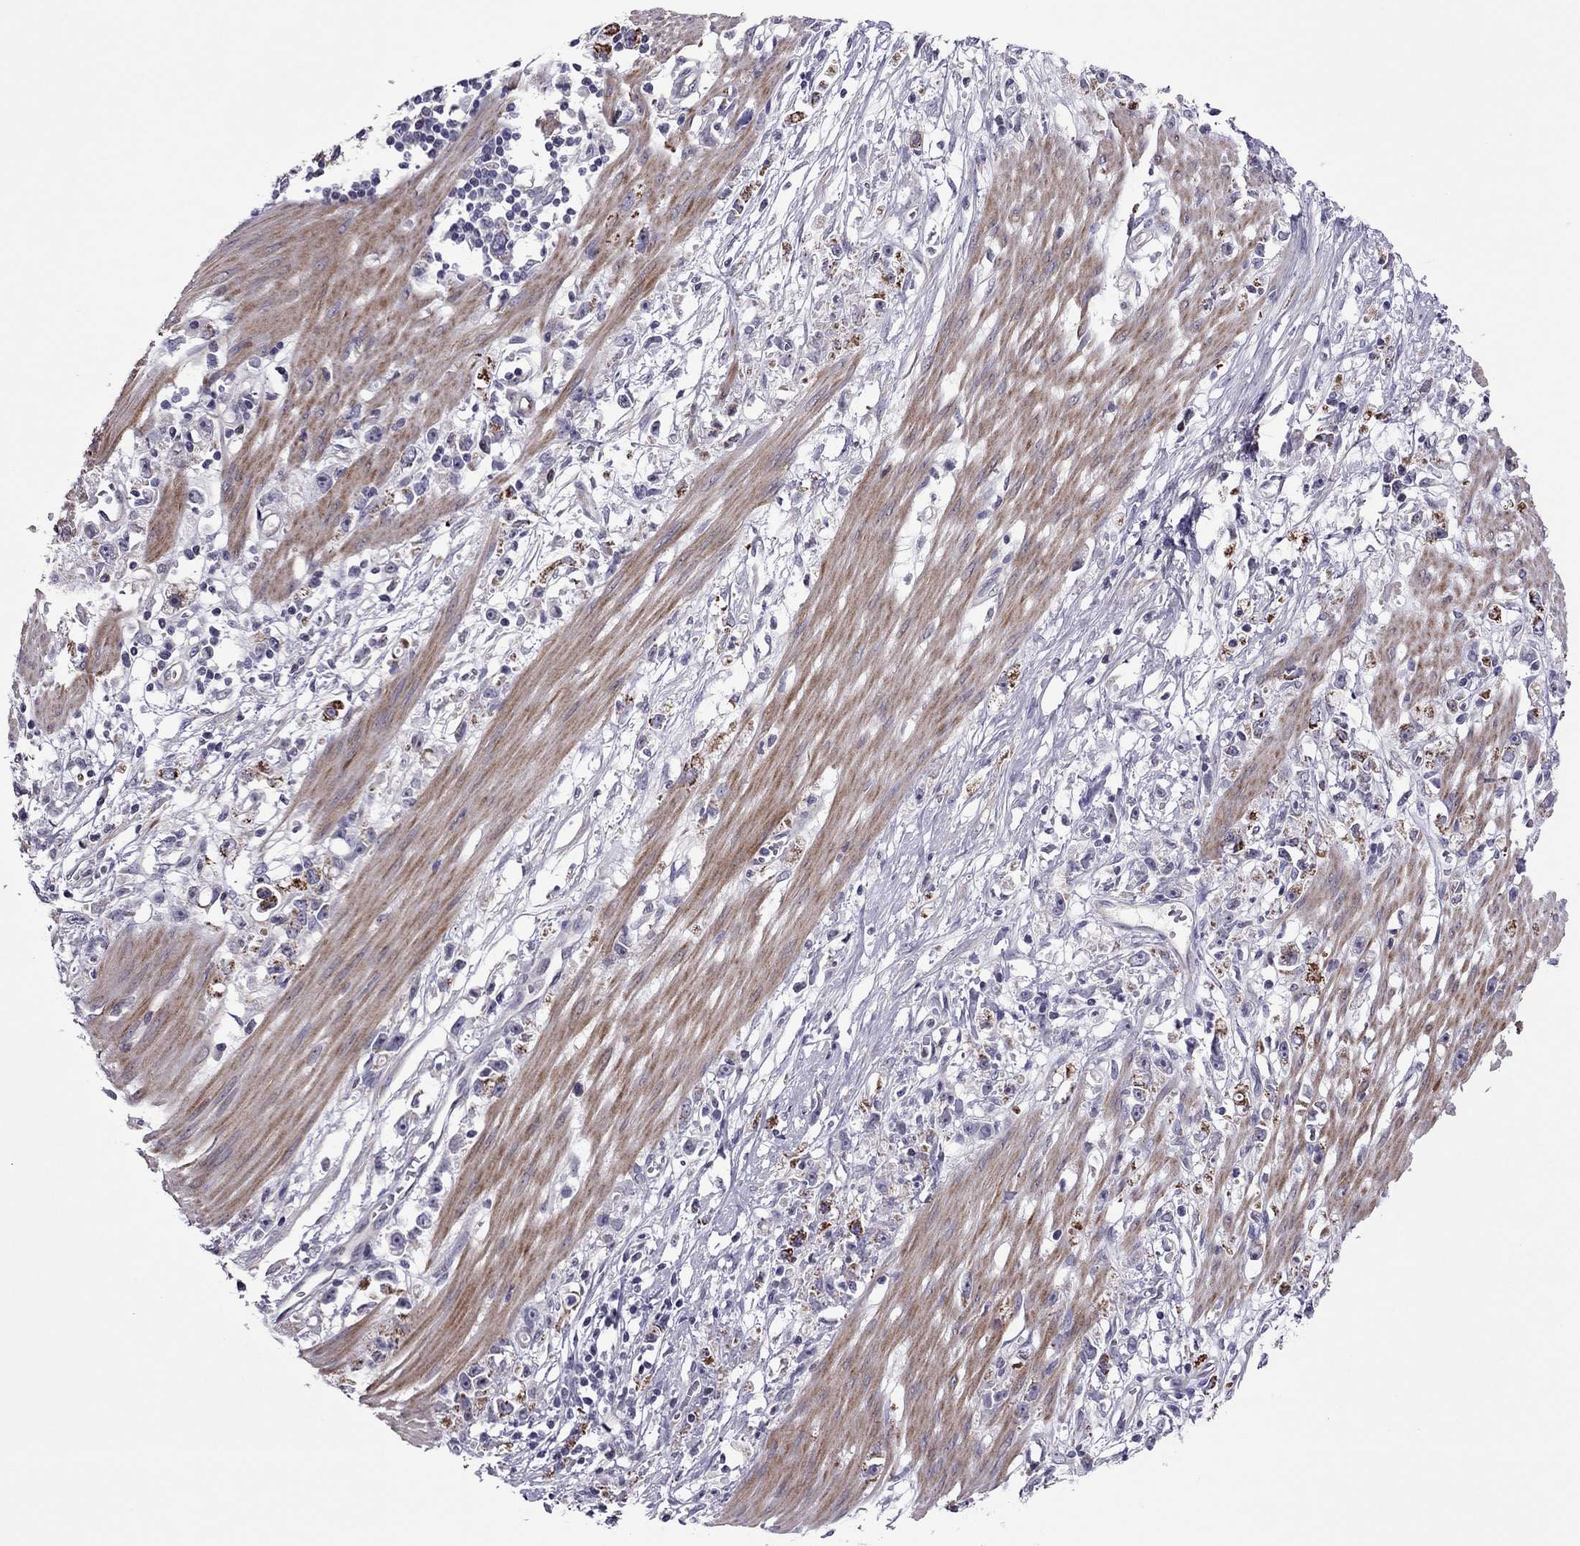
{"staining": {"intensity": "strong", "quantity": "25%-75%", "location": "cytoplasmic/membranous"}, "tissue": "stomach cancer", "cell_type": "Tumor cells", "image_type": "cancer", "snomed": [{"axis": "morphology", "description": "Adenocarcinoma, NOS"}, {"axis": "topography", "description": "Stomach"}], "caption": "Immunohistochemistry (IHC) staining of stomach cancer, which shows high levels of strong cytoplasmic/membranous positivity in approximately 25%-75% of tumor cells indicating strong cytoplasmic/membranous protein positivity. The staining was performed using DAB (3,3'-diaminobenzidine) (brown) for protein detection and nuclei were counterstained in hematoxylin (blue).", "gene": "SLC16A8", "patient": {"sex": "female", "age": 59}}